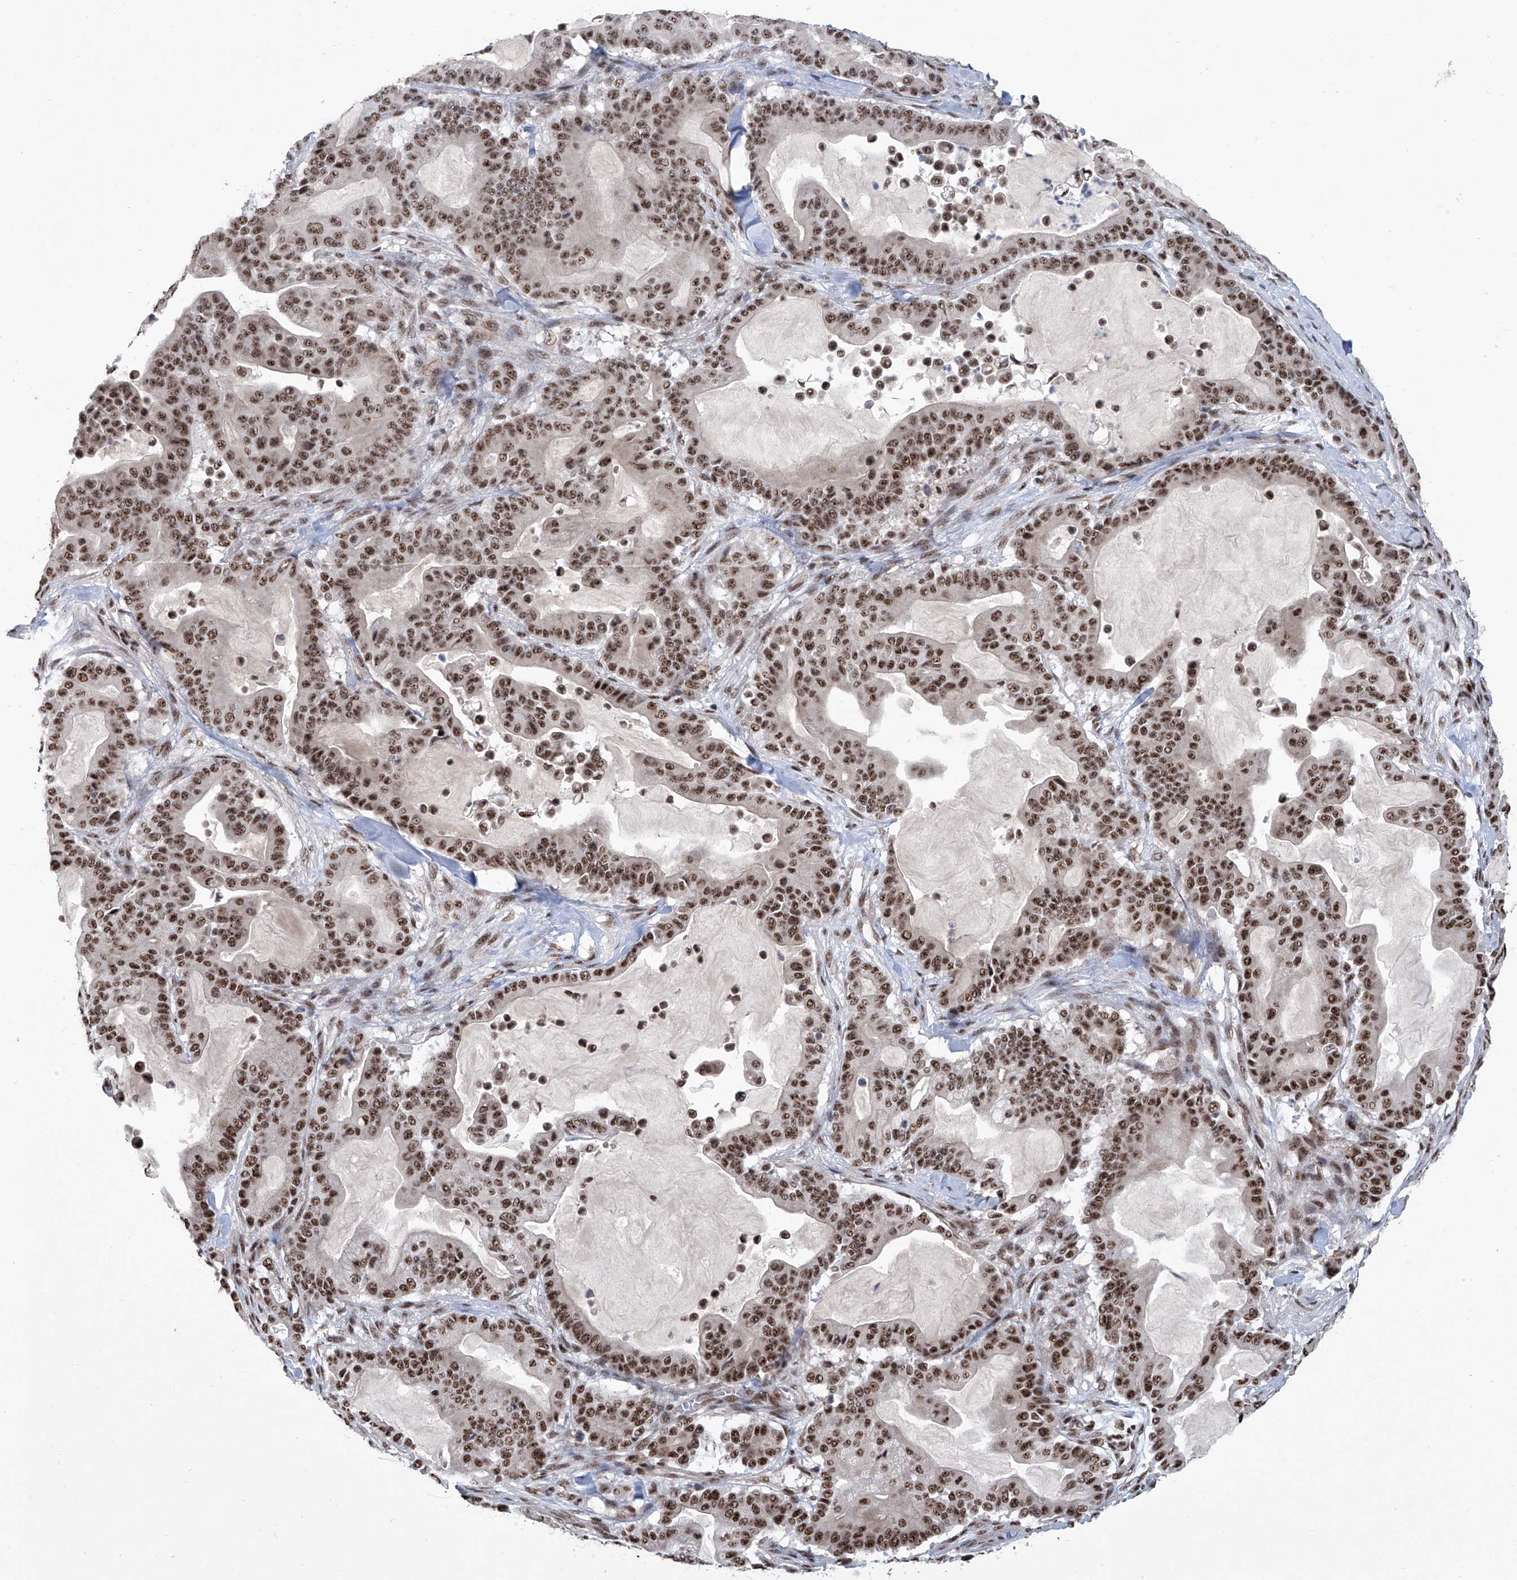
{"staining": {"intensity": "strong", "quantity": ">75%", "location": "nuclear"}, "tissue": "pancreatic cancer", "cell_type": "Tumor cells", "image_type": "cancer", "snomed": [{"axis": "morphology", "description": "Adenocarcinoma, NOS"}, {"axis": "topography", "description": "Pancreas"}], "caption": "High-power microscopy captured an IHC image of pancreatic adenocarcinoma, revealing strong nuclear staining in about >75% of tumor cells. (DAB = brown stain, brightfield microscopy at high magnification).", "gene": "FBXL4", "patient": {"sex": "male", "age": 63}}